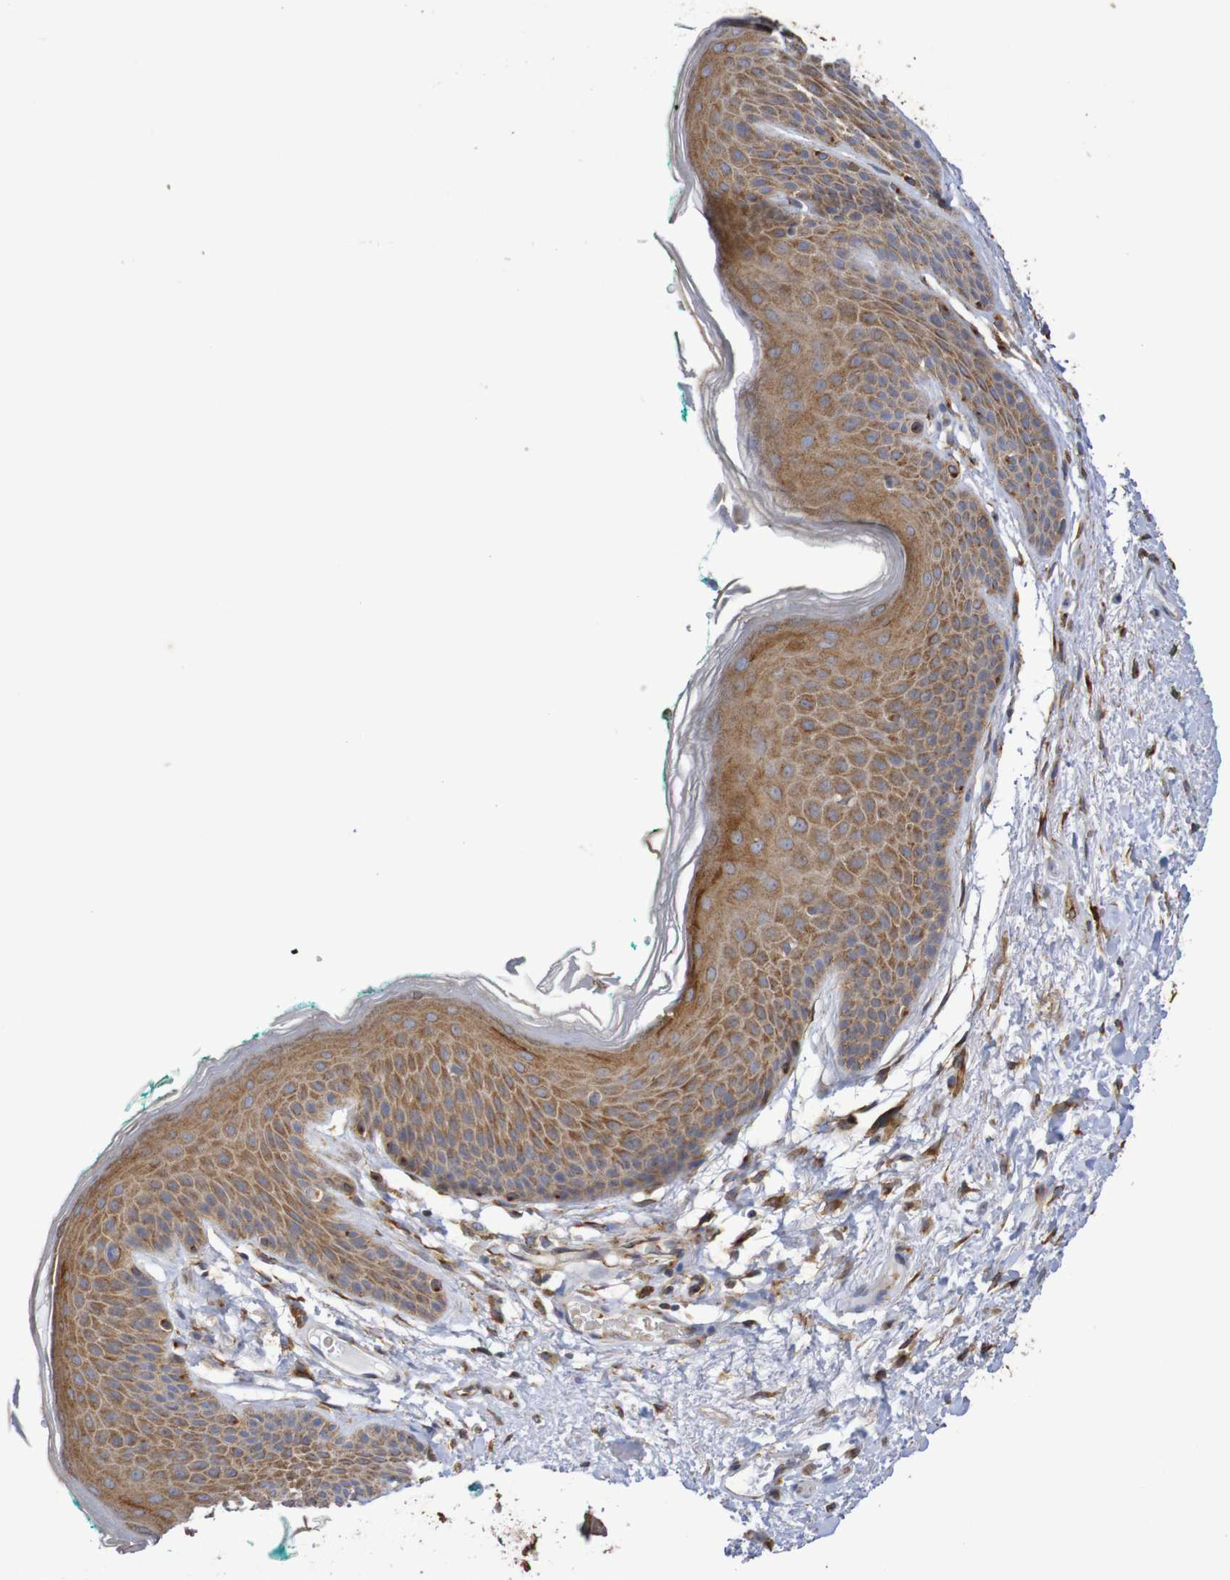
{"staining": {"intensity": "moderate", "quantity": "25%-75%", "location": "cytoplasmic/membranous"}, "tissue": "skin", "cell_type": "Epidermal cells", "image_type": "normal", "snomed": [{"axis": "morphology", "description": "Normal tissue, NOS"}, {"axis": "topography", "description": "Anal"}], "caption": "Protein expression analysis of normal skin reveals moderate cytoplasmic/membranous positivity in about 25%-75% of epidermal cells.", "gene": "DCP2", "patient": {"sex": "male", "age": 74}}